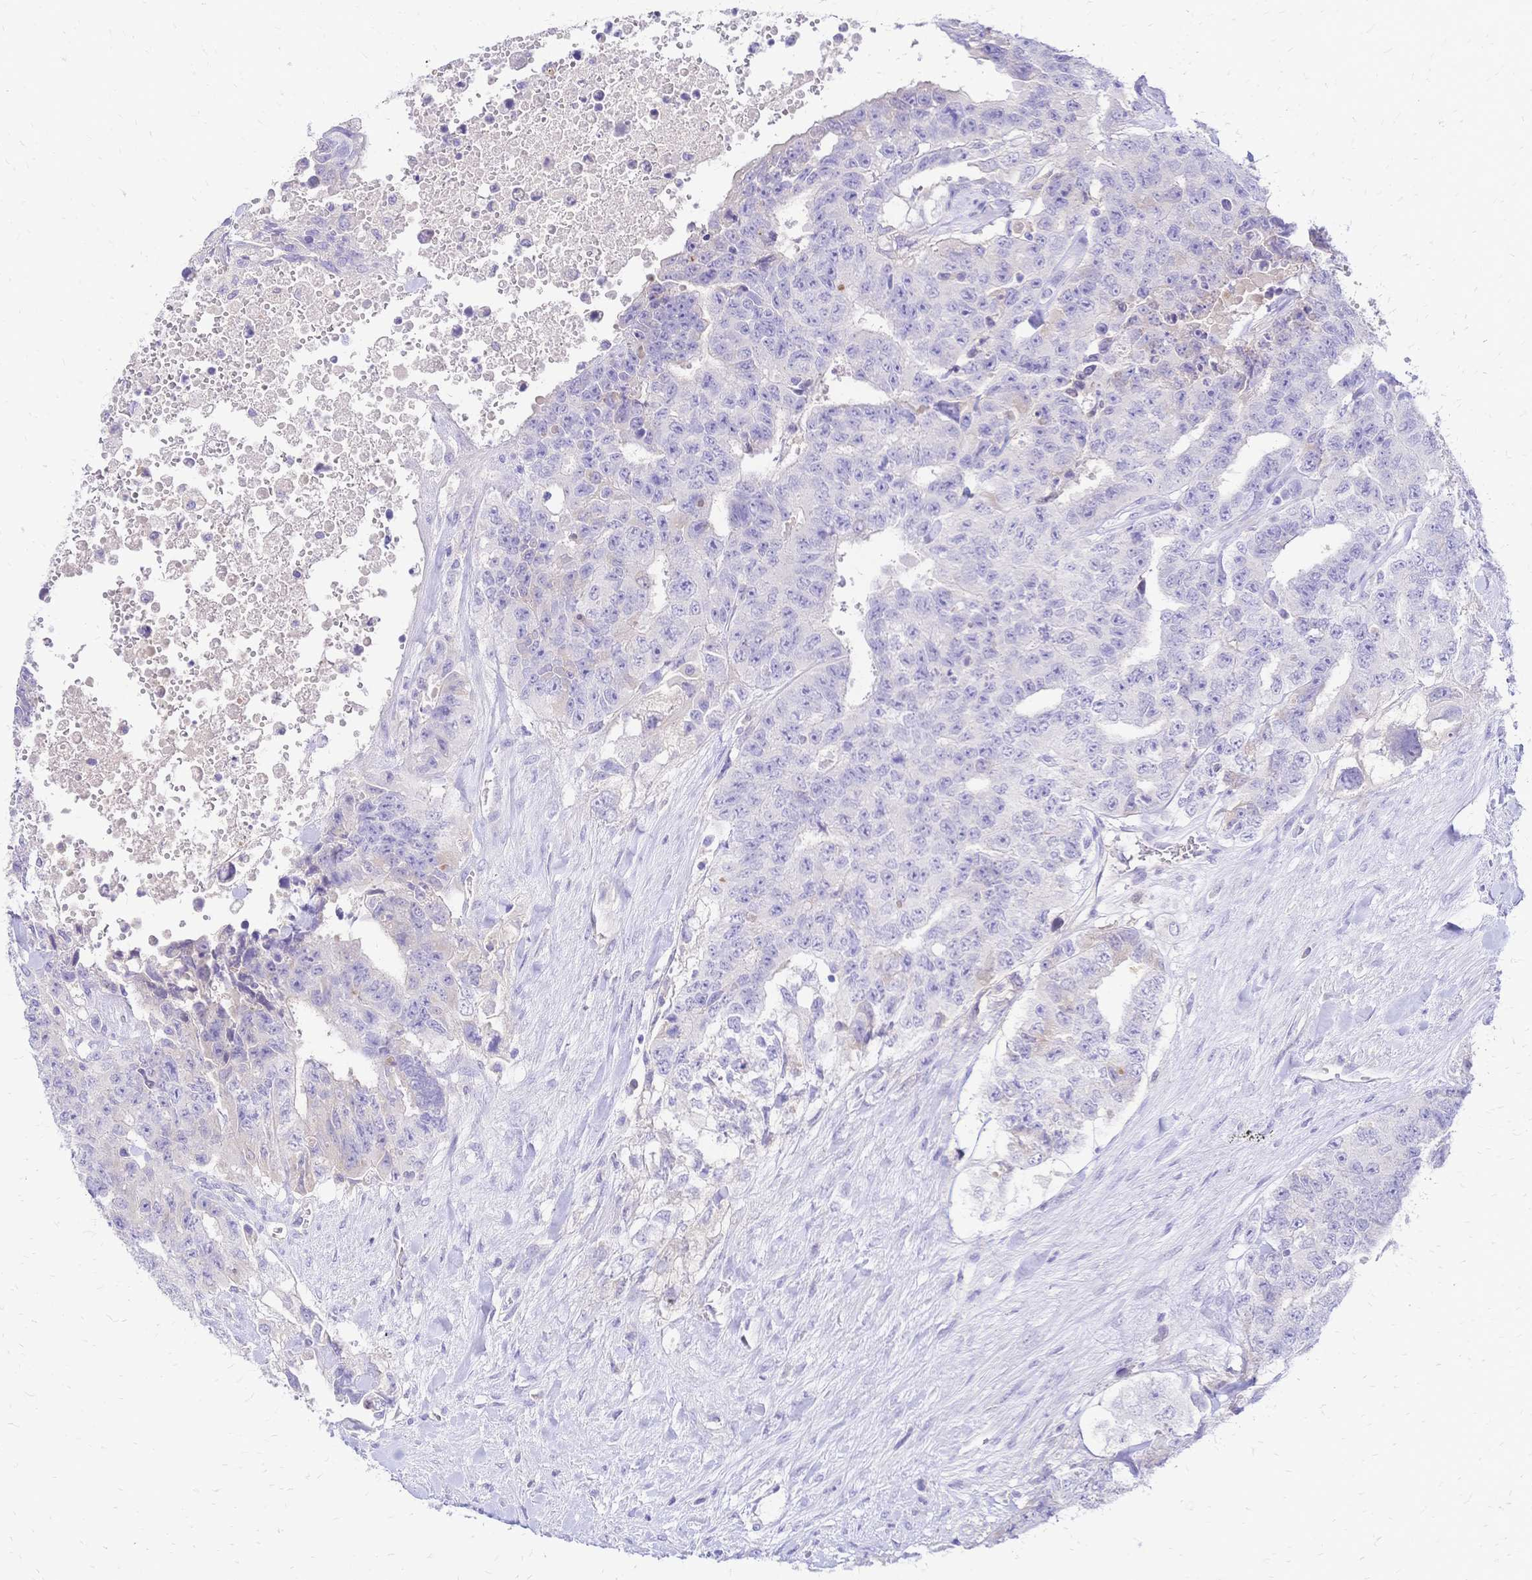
{"staining": {"intensity": "negative", "quantity": "none", "location": "none"}, "tissue": "testis cancer", "cell_type": "Tumor cells", "image_type": "cancer", "snomed": [{"axis": "morphology", "description": "Carcinoma, Embryonal, NOS"}, {"axis": "topography", "description": "Testis"}], "caption": "The immunohistochemistry (IHC) micrograph has no significant positivity in tumor cells of testis cancer tissue.", "gene": "FA2H", "patient": {"sex": "male", "age": 24}}